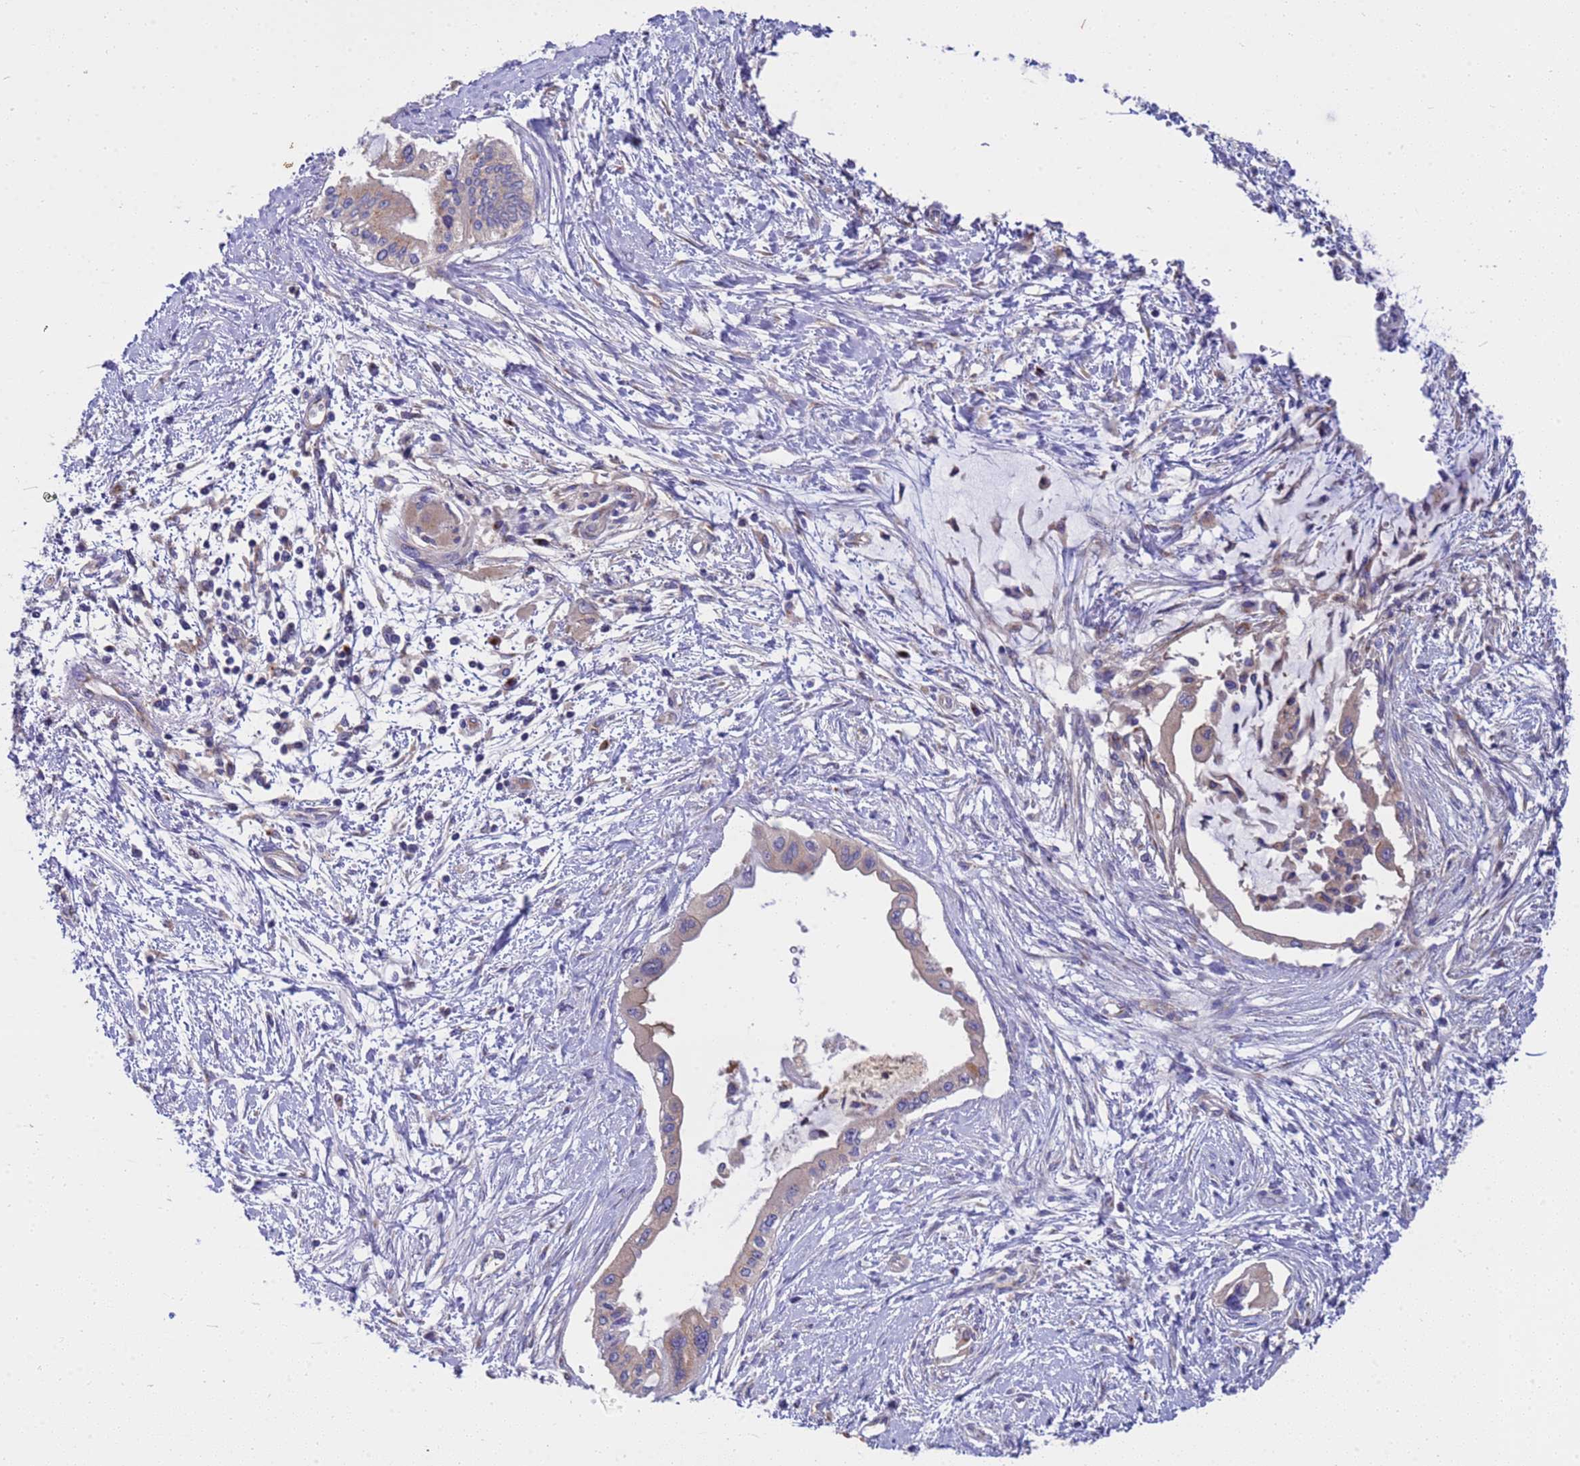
{"staining": {"intensity": "weak", "quantity": "<25%", "location": "cytoplasmic/membranous"}, "tissue": "pancreatic cancer", "cell_type": "Tumor cells", "image_type": "cancer", "snomed": [{"axis": "morphology", "description": "Adenocarcinoma, NOS"}, {"axis": "topography", "description": "Pancreas"}], "caption": "This is a histopathology image of immunohistochemistry (IHC) staining of pancreatic adenocarcinoma, which shows no positivity in tumor cells. (Immunohistochemistry (ihc), brightfield microscopy, high magnification).", "gene": "ANAPC1", "patient": {"sex": "male", "age": 46}}